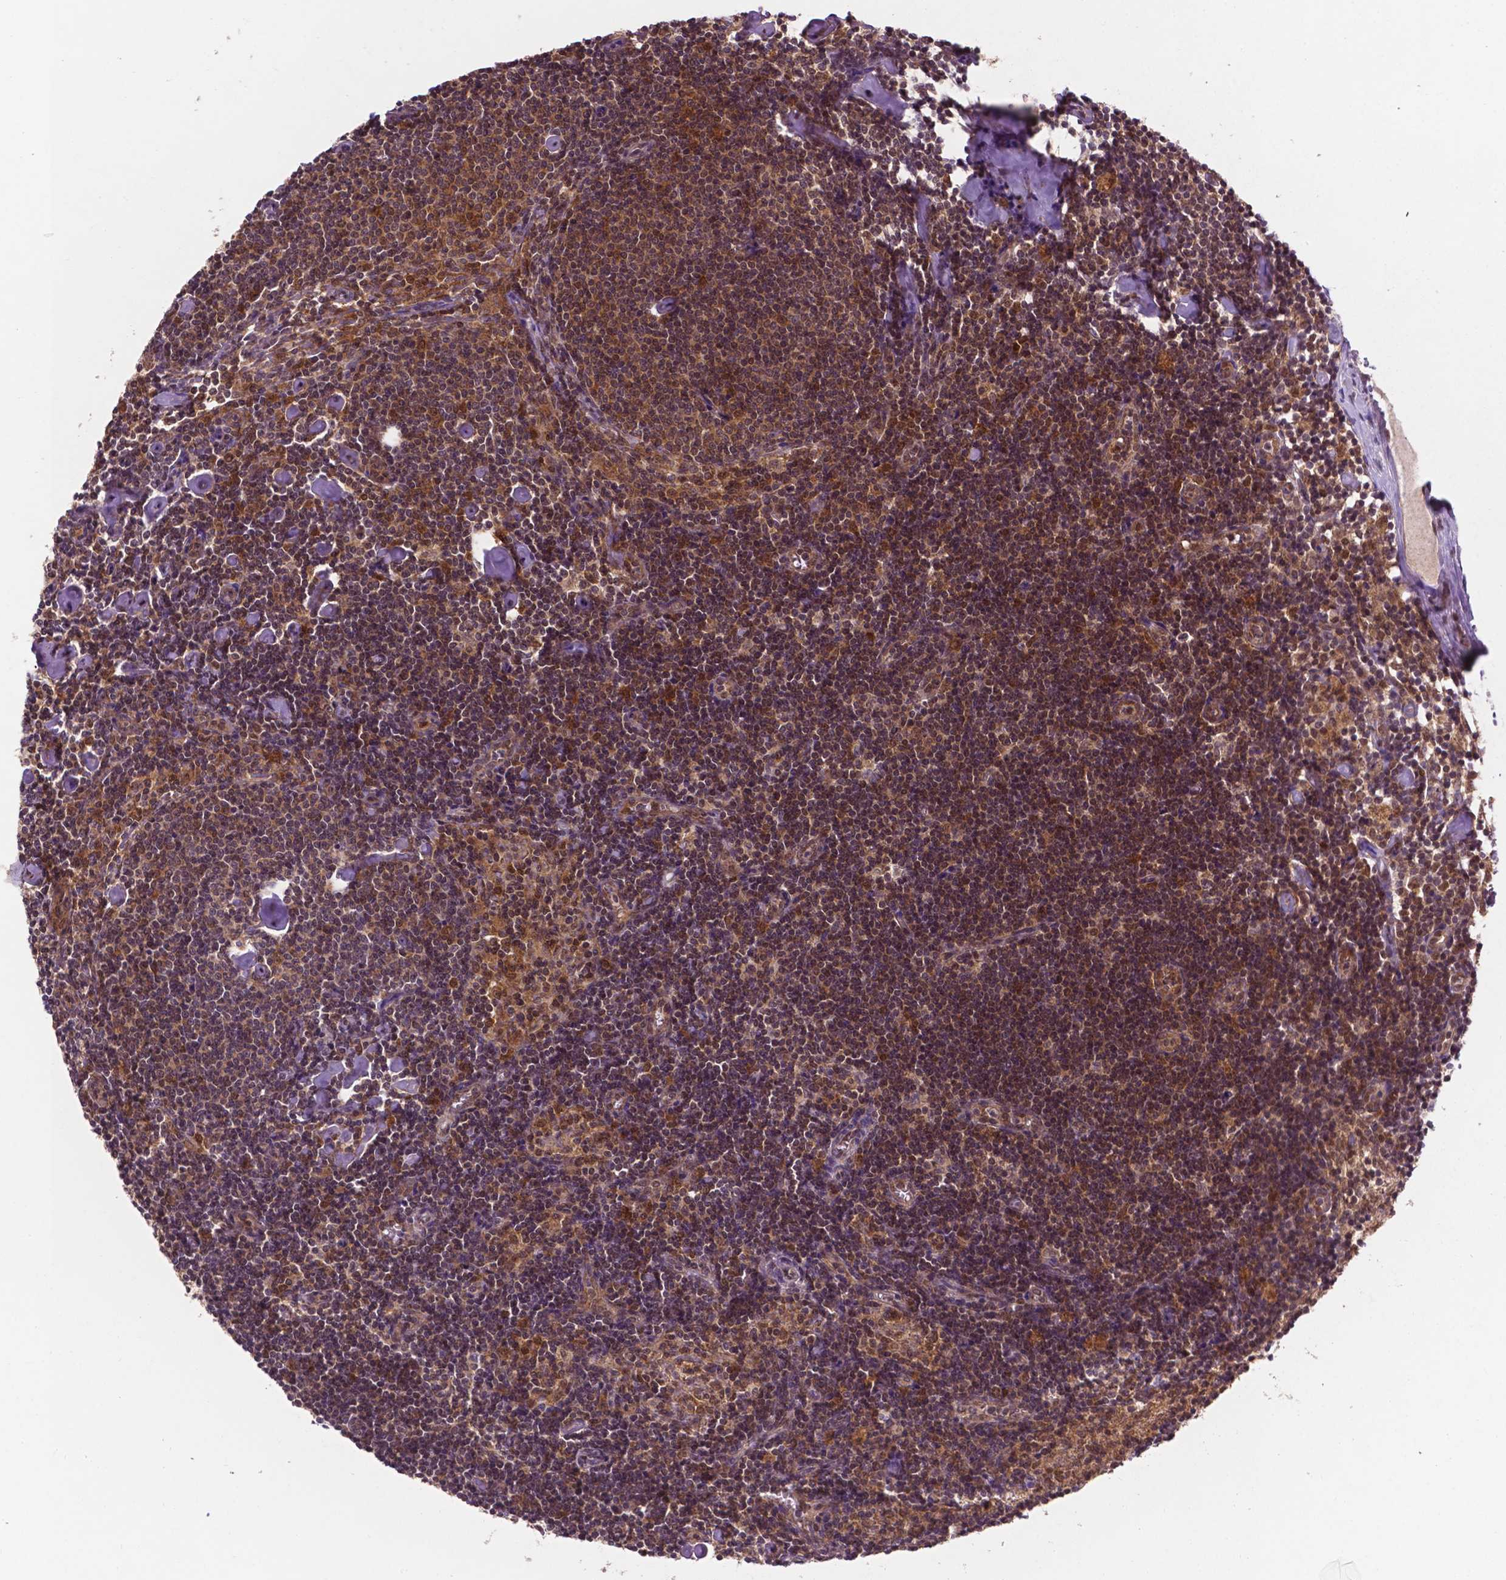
{"staining": {"intensity": "strong", "quantity": "25%-75%", "location": "cytoplasmic/membranous,nuclear"}, "tissue": "lymph node", "cell_type": "Germinal center cells", "image_type": "normal", "snomed": [{"axis": "morphology", "description": "Normal tissue, NOS"}, {"axis": "topography", "description": "Lymph node"}], "caption": "A histopathology image of lymph node stained for a protein displays strong cytoplasmic/membranous,nuclear brown staining in germinal center cells.", "gene": "UBE2L6", "patient": {"sex": "female", "age": 42}}